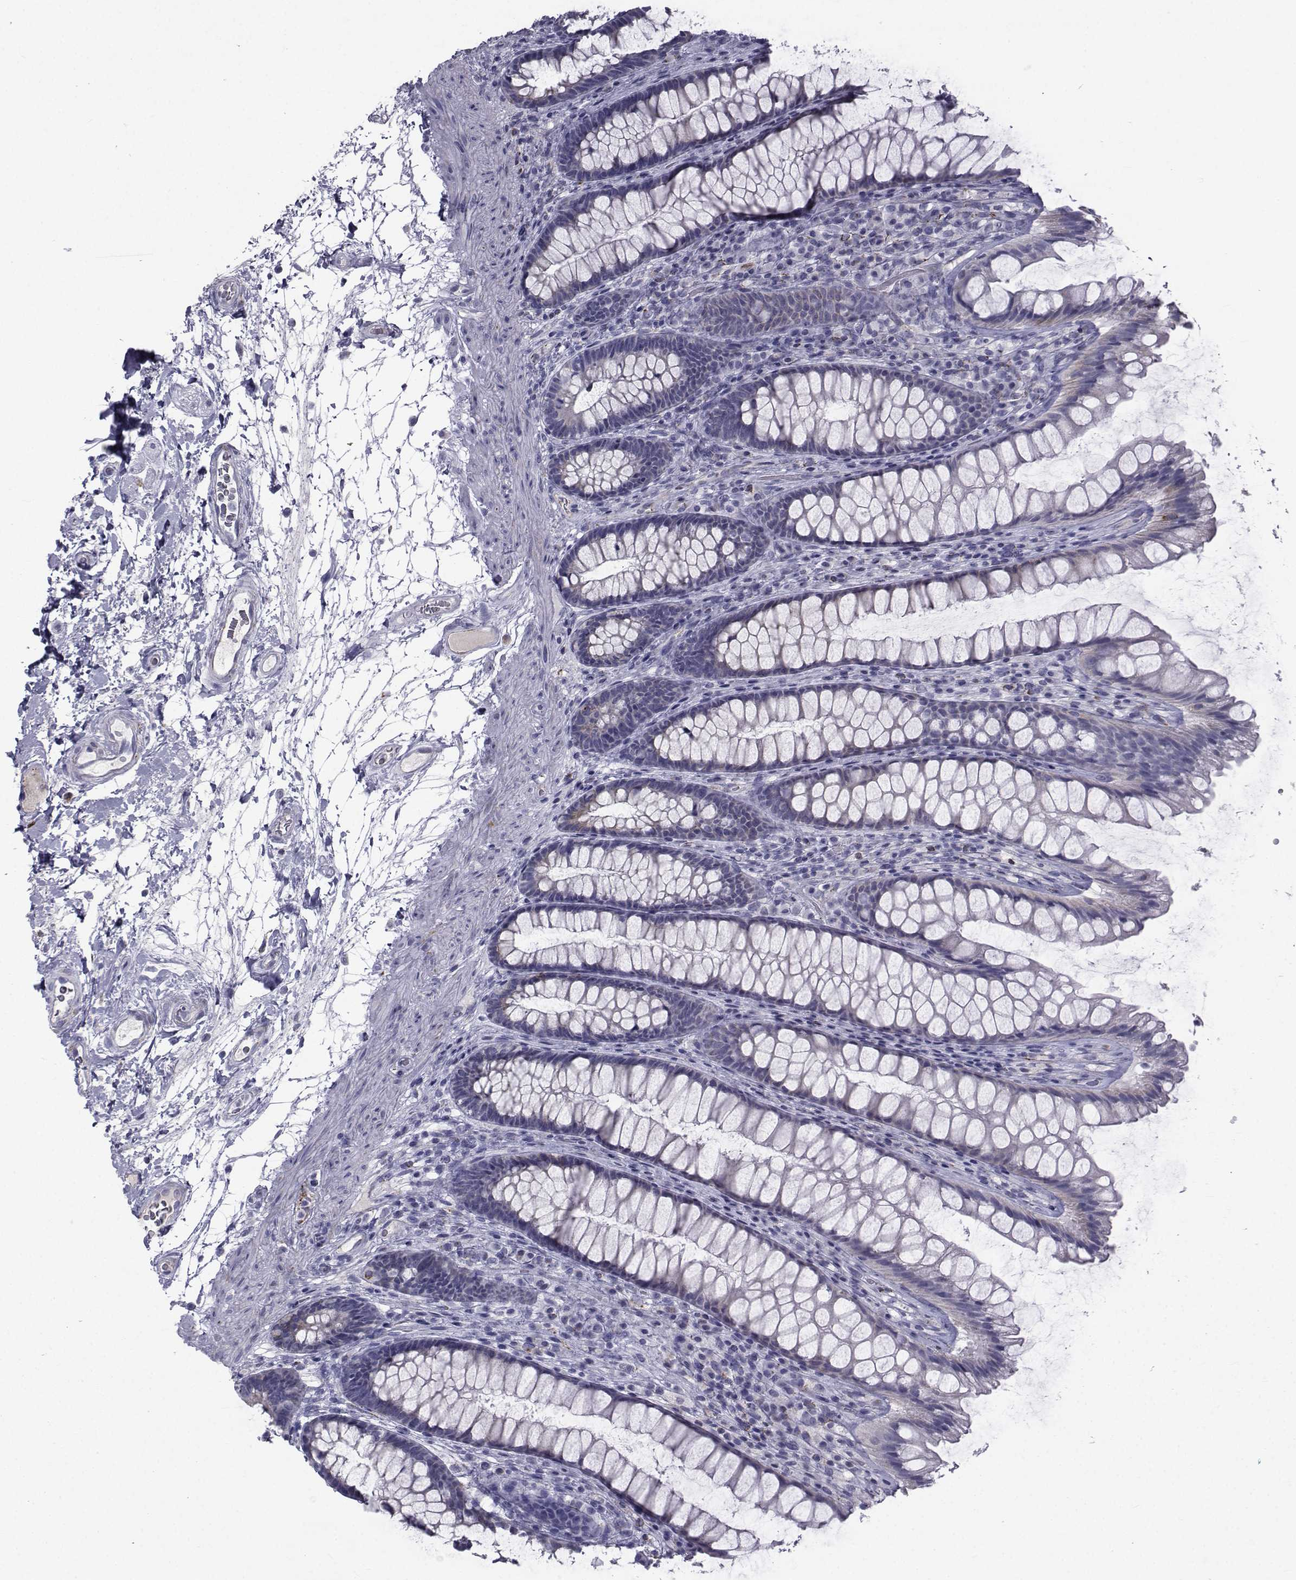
{"staining": {"intensity": "negative", "quantity": "none", "location": "none"}, "tissue": "rectum", "cell_type": "Glandular cells", "image_type": "normal", "snomed": [{"axis": "morphology", "description": "Normal tissue, NOS"}, {"axis": "topography", "description": "Rectum"}], "caption": "Immunohistochemistry image of unremarkable rectum stained for a protein (brown), which shows no positivity in glandular cells. (Brightfield microscopy of DAB (3,3'-diaminobenzidine) IHC at high magnification).", "gene": "FDXR", "patient": {"sex": "male", "age": 72}}